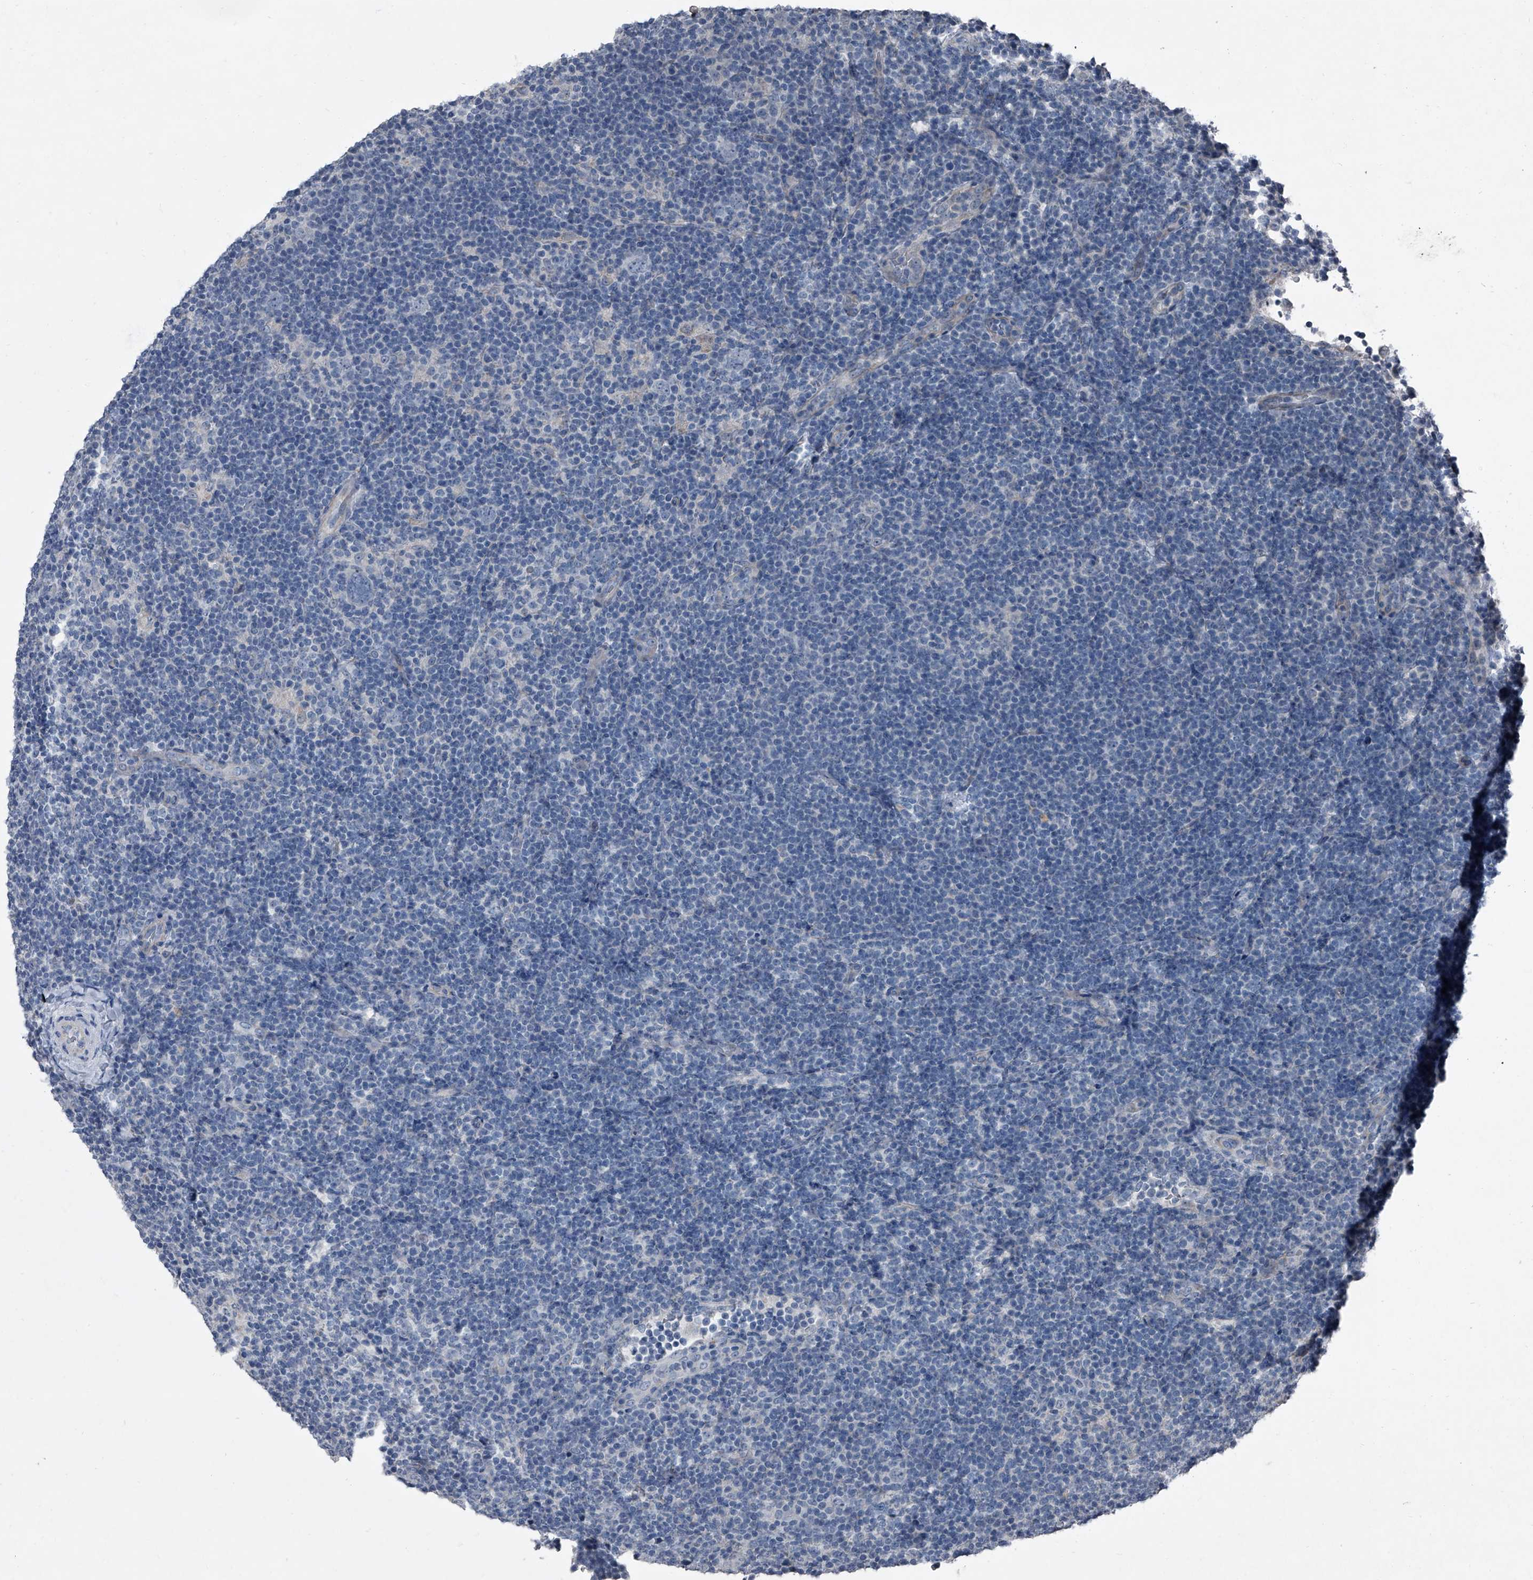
{"staining": {"intensity": "negative", "quantity": "none", "location": "none"}, "tissue": "lymphoma", "cell_type": "Tumor cells", "image_type": "cancer", "snomed": [{"axis": "morphology", "description": "Hodgkin's disease, NOS"}, {"axis": "topography", "description": "Lymph node"}], "caption": "An immunohistochemistry (IHC) micrograph of Hodgkin's disease is shown. There is no staining in tumor cells of Hodgkin's disease.", "gene": "HEPHL1", "patient": {"sex": "female", "age": 57}}